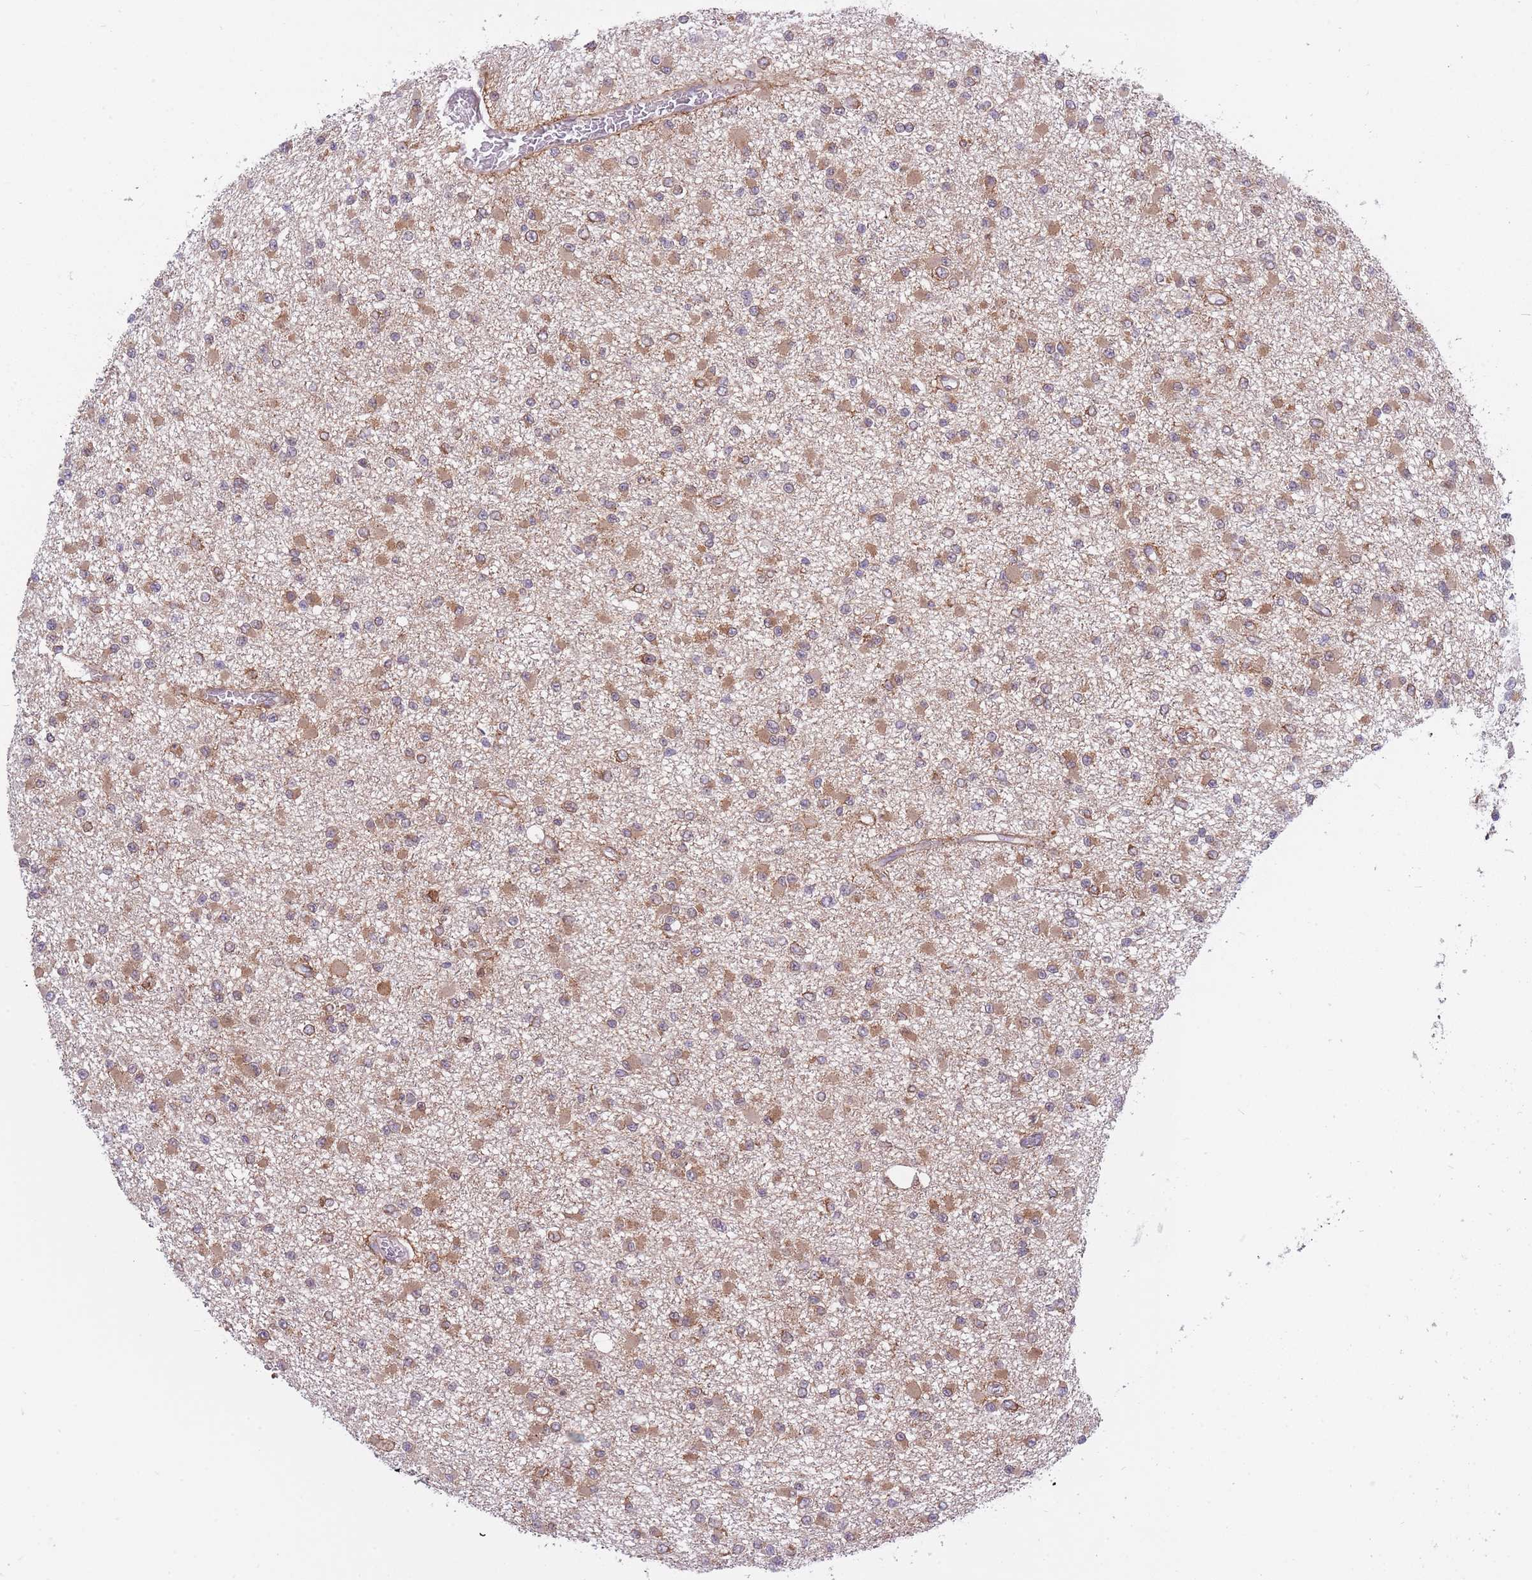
{"staining": {"intensity": "moderate", "quantity": ">75%", "location": "cytoplasmic/membranous"}, "tissue": "glioma", "cell_type": "Tumor cells", "image_type": "cancer", "snomed": [{"axis": "morphology", "description": "Glioma, malignant, Low grade"}, {"axis": "topography", "description": "Brain"}], "caption": "Approximately >75% of tumor cells in human glioma demonstrate moderate cytoplasmic/membranous protein staining as visualized by brown immunohistochemical staining.", "gene": "CCDC124", "patient": {"sex": "female", "age": 22}}